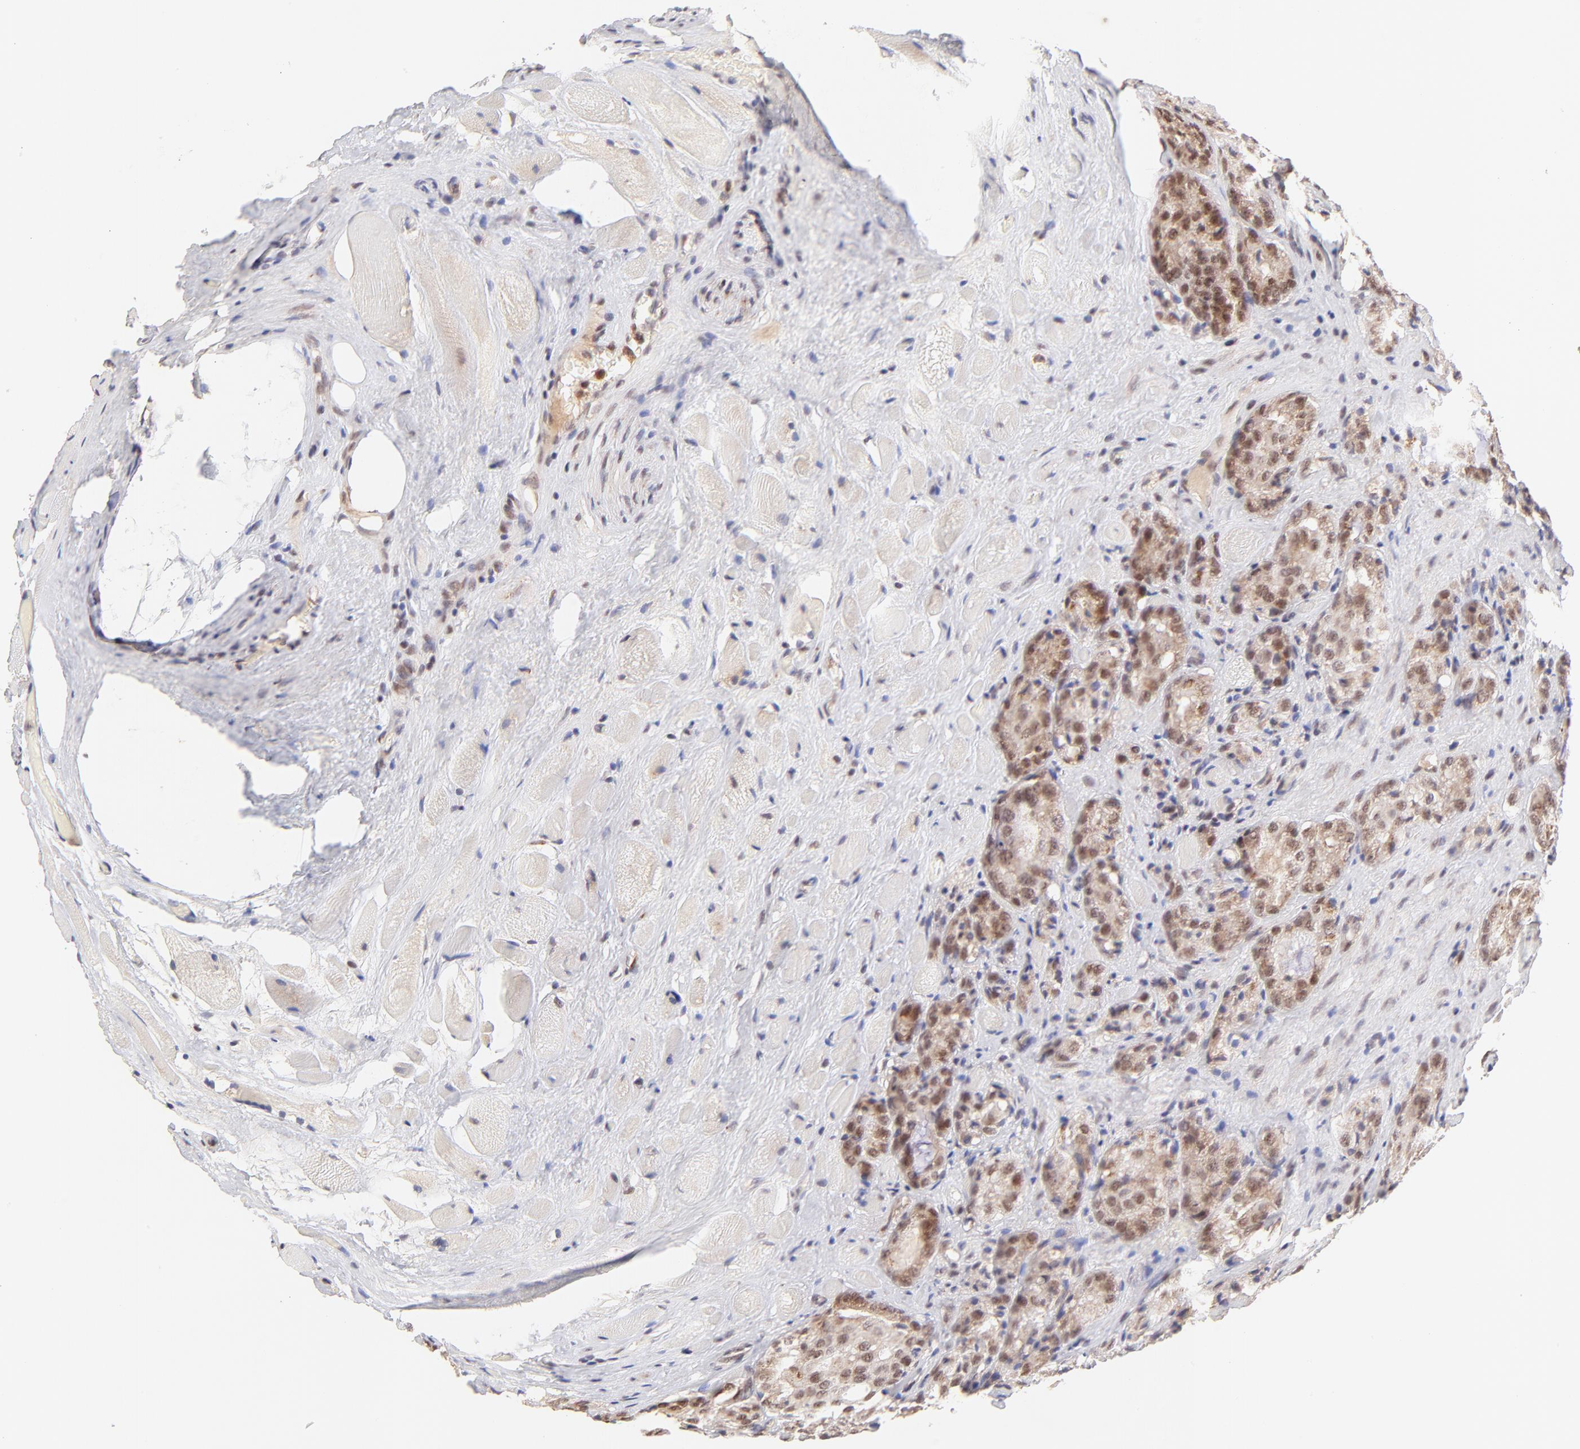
{"staining": {"intensity": "weak", "quantity": ">75%", "location": "nuclear"}, "tissue": "prostate cancer", "cell_type": "Tumor cells", "image_type": "cancer", "snomed": [{"axis": "morphology", "description": "Adenocarcinoma, Medium grade"}, {"axis": "topography", "description": "Prostate"}], "caption": "The histopathology image reveals immunohistochemical staining of adenocarcinoma (medium-grade) (prostate). There is weak nuclear expression is seen in about >75% of tumor cells.", "gene": "MED12", "patient": {"sex": "male", "age": 60}}